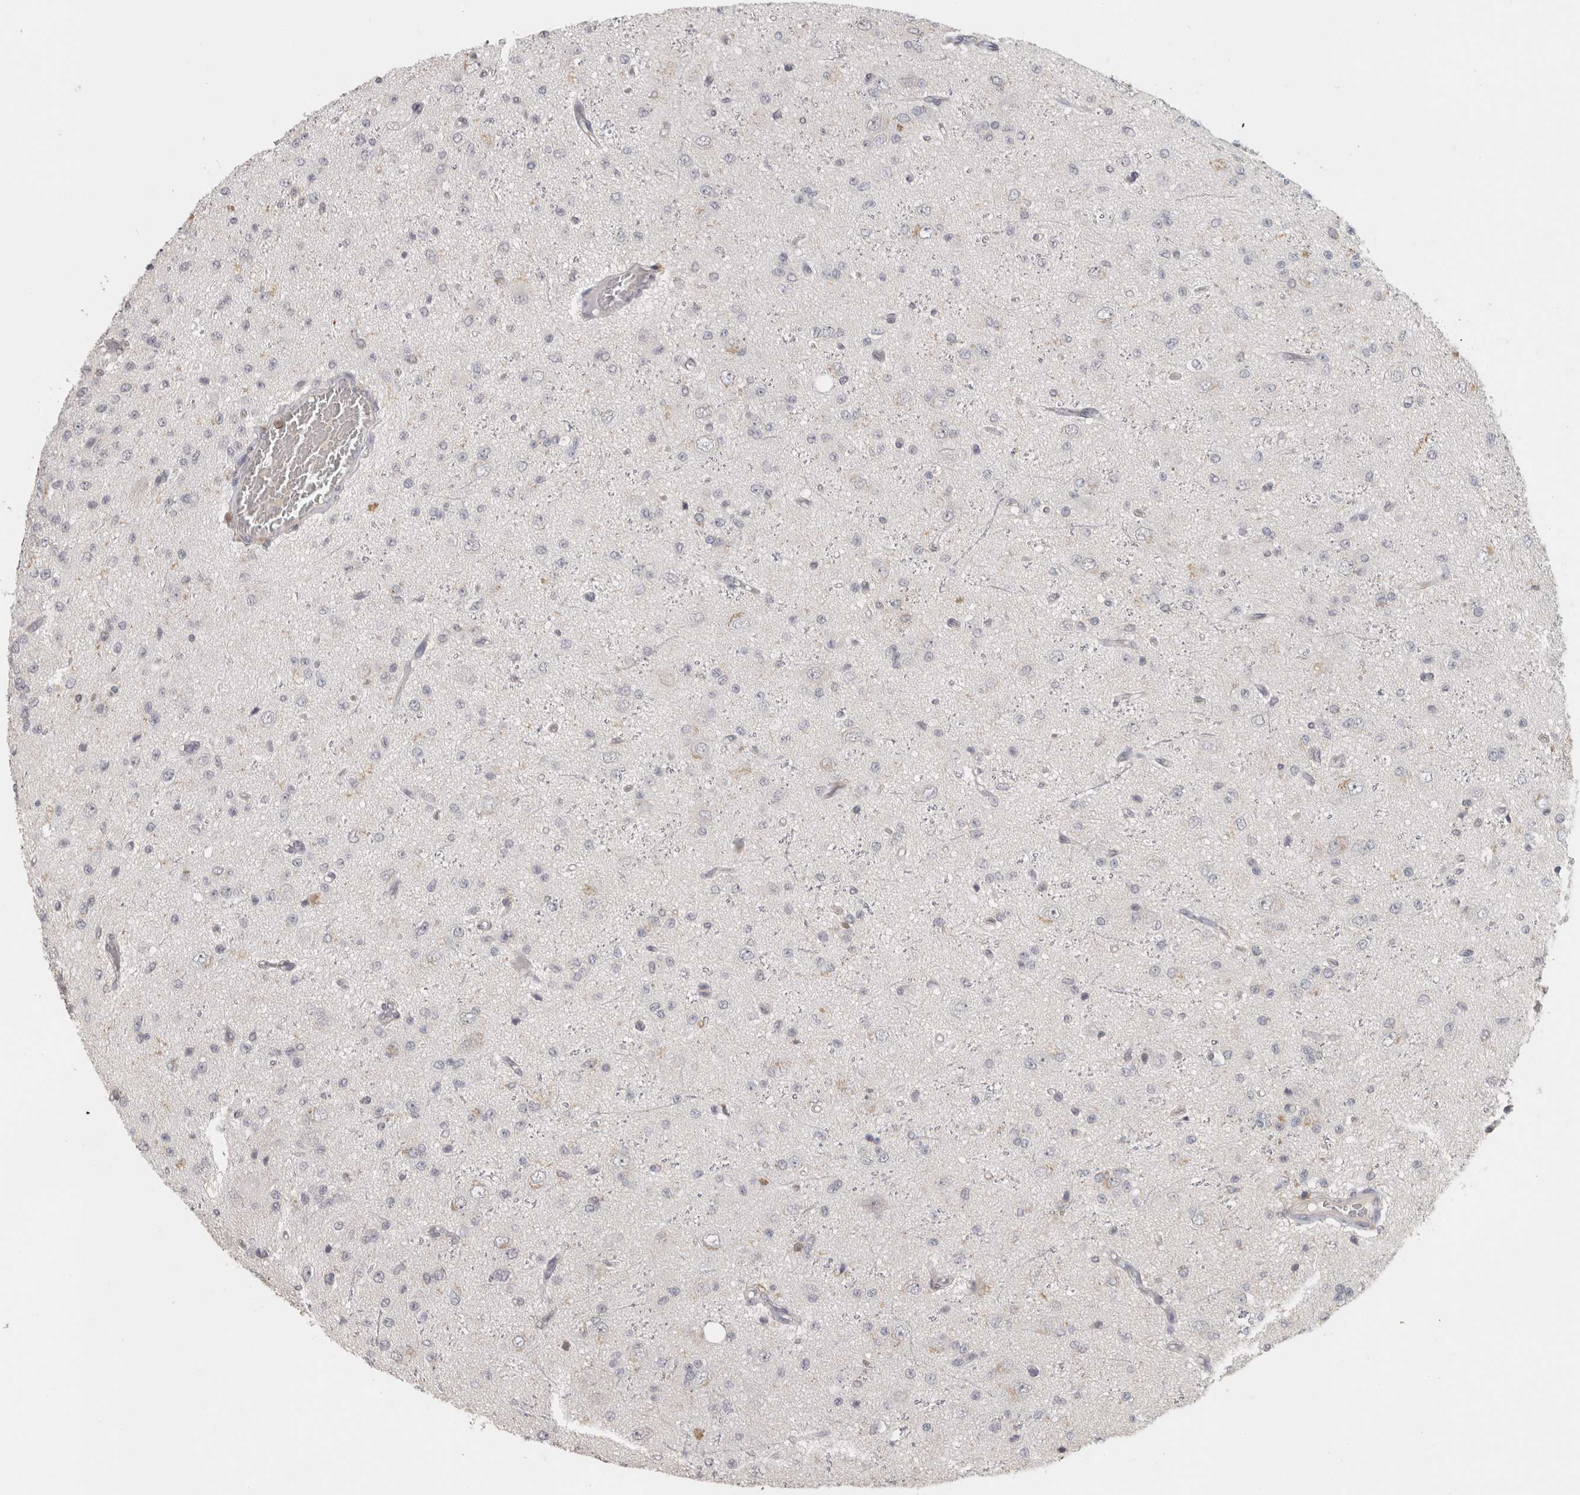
{"staining": {"intensity": "negative", "quantity": "none", "location": "none"}, "tissue": "glioma", "cell_type": "Tumor cells", "image_type": "cancer", "snomed": [{"axis": "morphology", "description": "Glioma, malignant, High grade"}, {"axis": "topography", "description": "pancreas cauda"}], "caption": "An immunohistochemistry micrograph of glioma is shown. There is no staining in tumor cells of glioma.", "gene": "HAVCR2", "patient": {"sex": "male", "age": 60}}